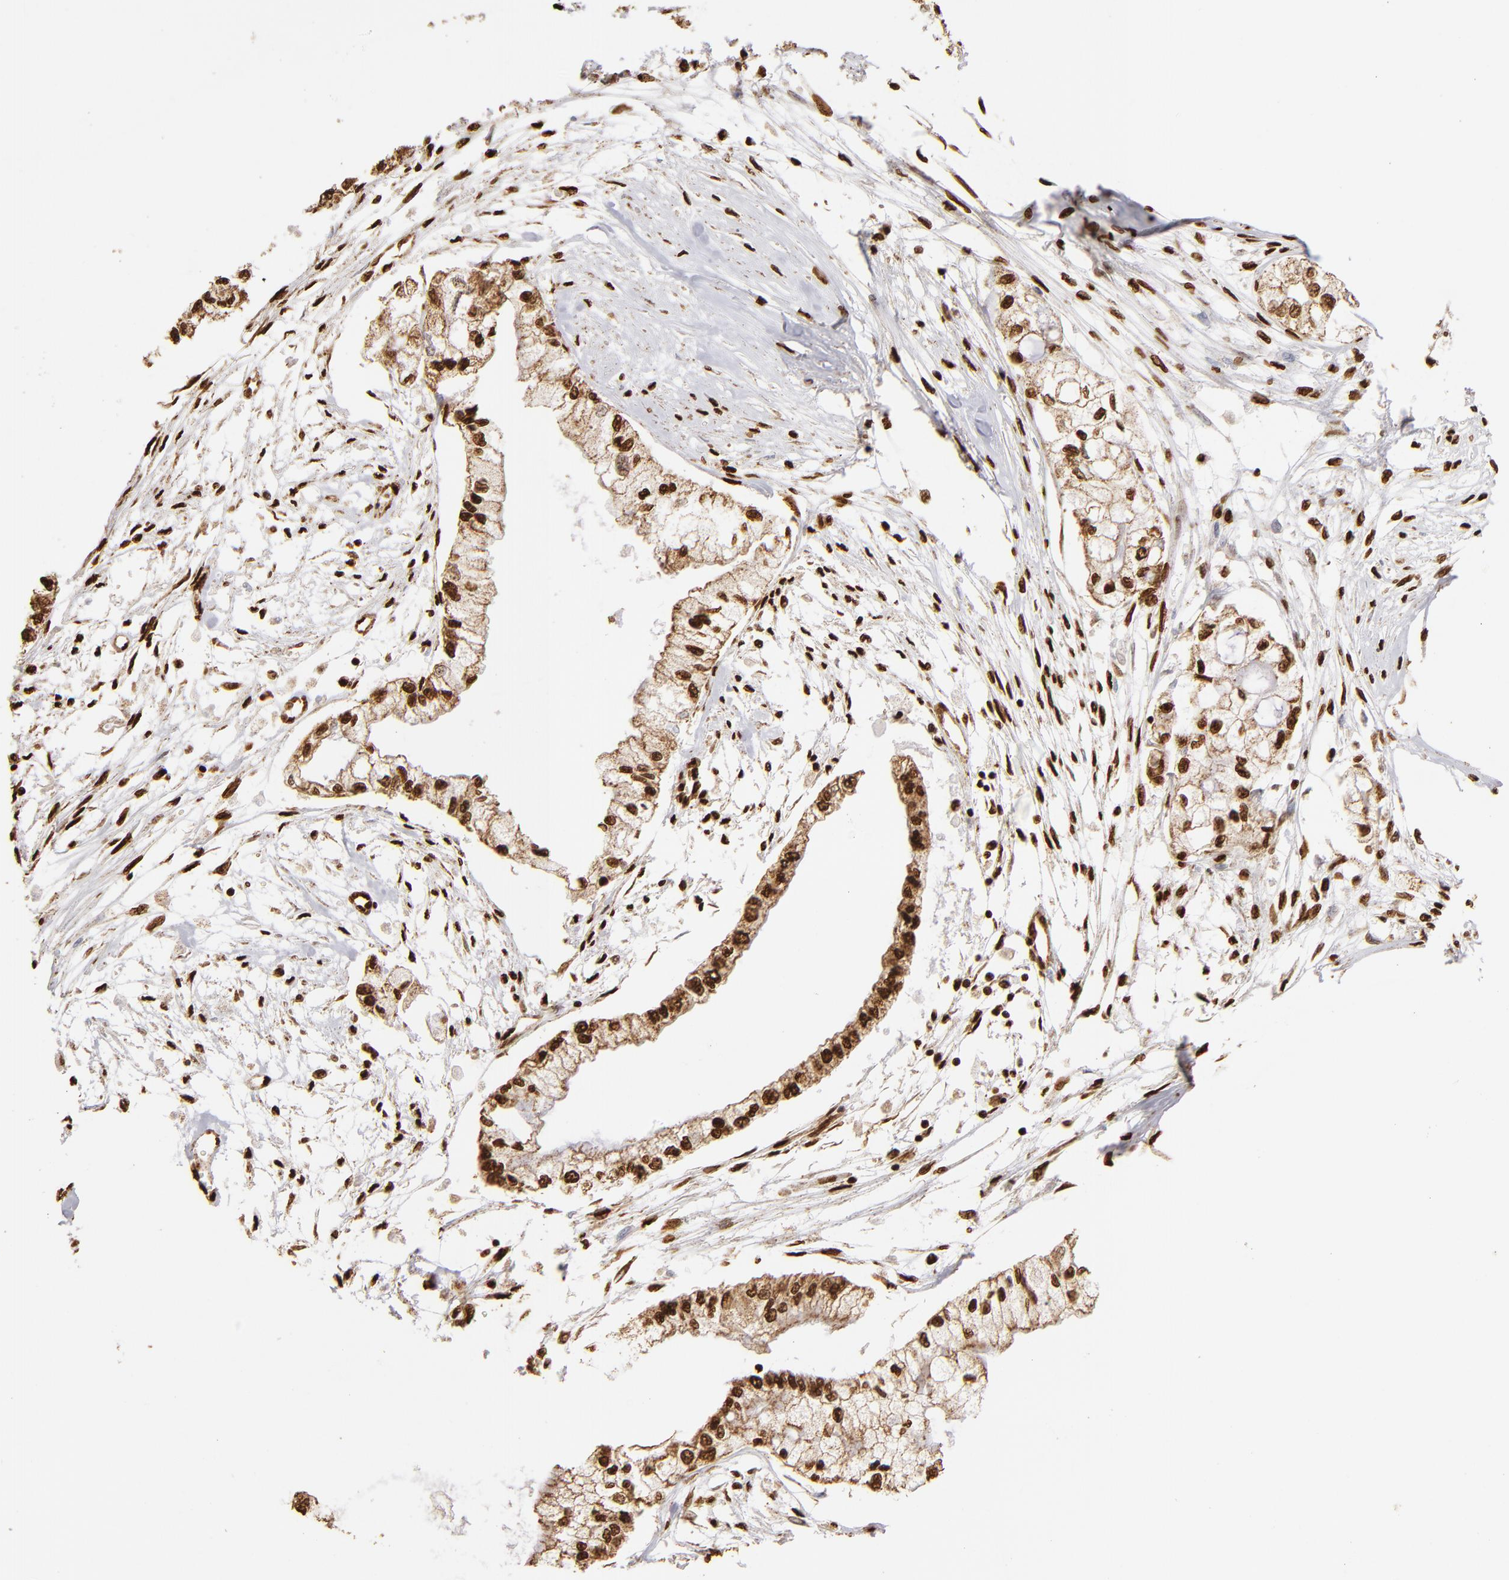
{"staining": {"intensity": "strong", "quantity": ">75%", "location": "nuclear"}, "tissue": "pancreatic cancer", "cell_type": "Tumor cells", "image_type": "cancer", "snomed": [{"axis": "morphology", "description": "Adenocarcinoma, NOS"}, {"axis": "topography", "description": "Pancreas"}], "caption": "The image reveals immunohistochemical staining of pancreatic adenocarcinoma. There is strong nuclear staining is seen in approximately >75% of tumor cells. The staining was performed using DAB (3,3'-diaminobenzidine), with brown indicating positive protein expression. Nuclei are stained blue with hematoxylin.", "gene": "ILF3", "patient": {"sex": "male", "age": 79}}